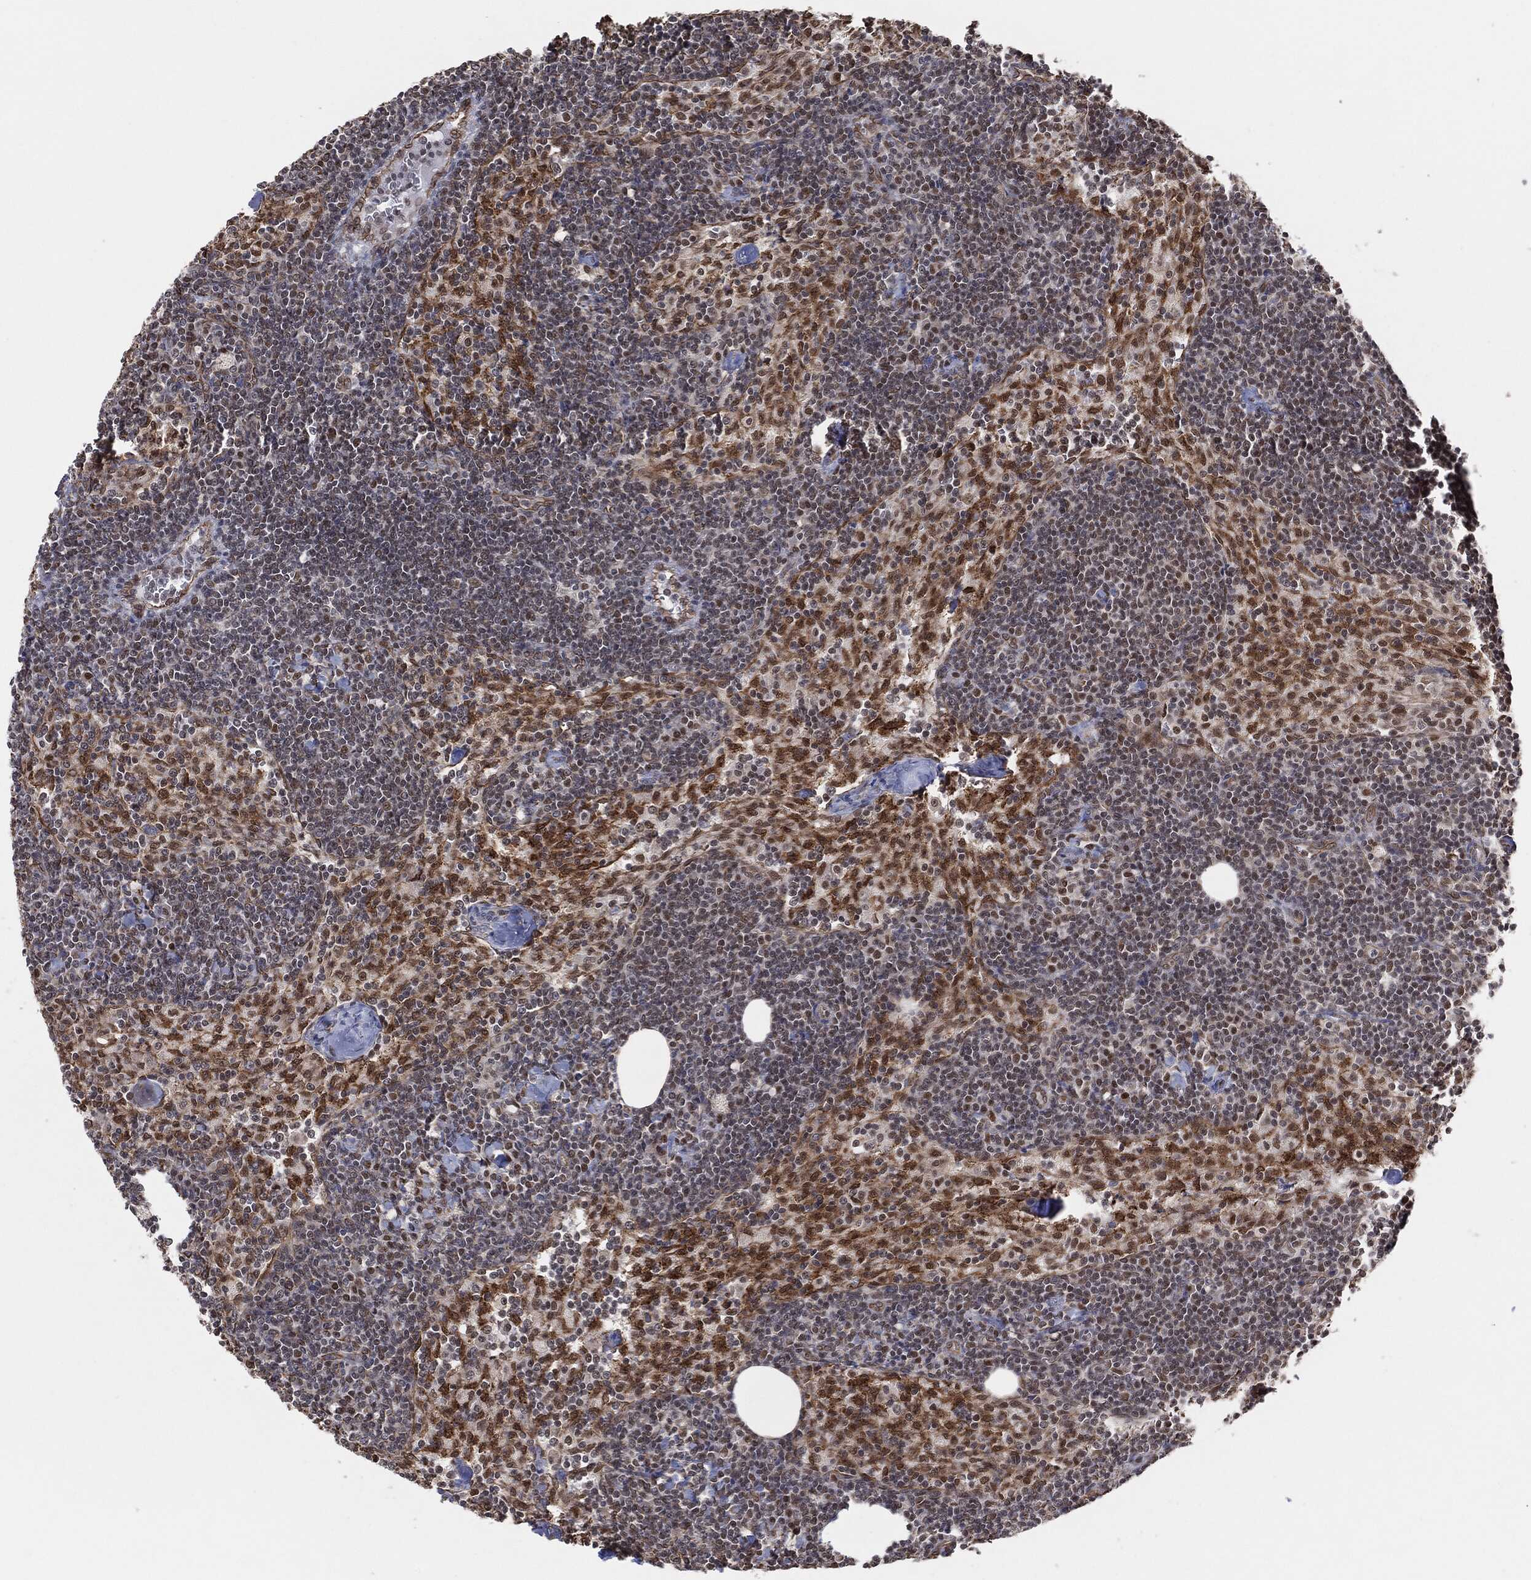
{"staining": {"intensity": "moderate", "quantity": "<25%", "location": "nuclear"}, "tissue": "lymph node", "cell_type": "Non-germinal center cells", "image_type": "normal", "snomed": [{"axis": "morphology", "description": "Normal tissue, NOS"}, {"axis": "topography", "description": "Lymph node"}], "caption": "Non-germinal center cells display low levels of moderate nuclear positivity in about <25% of cells in benign lymph node.", "gene": "TP53RK", "patient": {"sex": "female", "age": 51}}